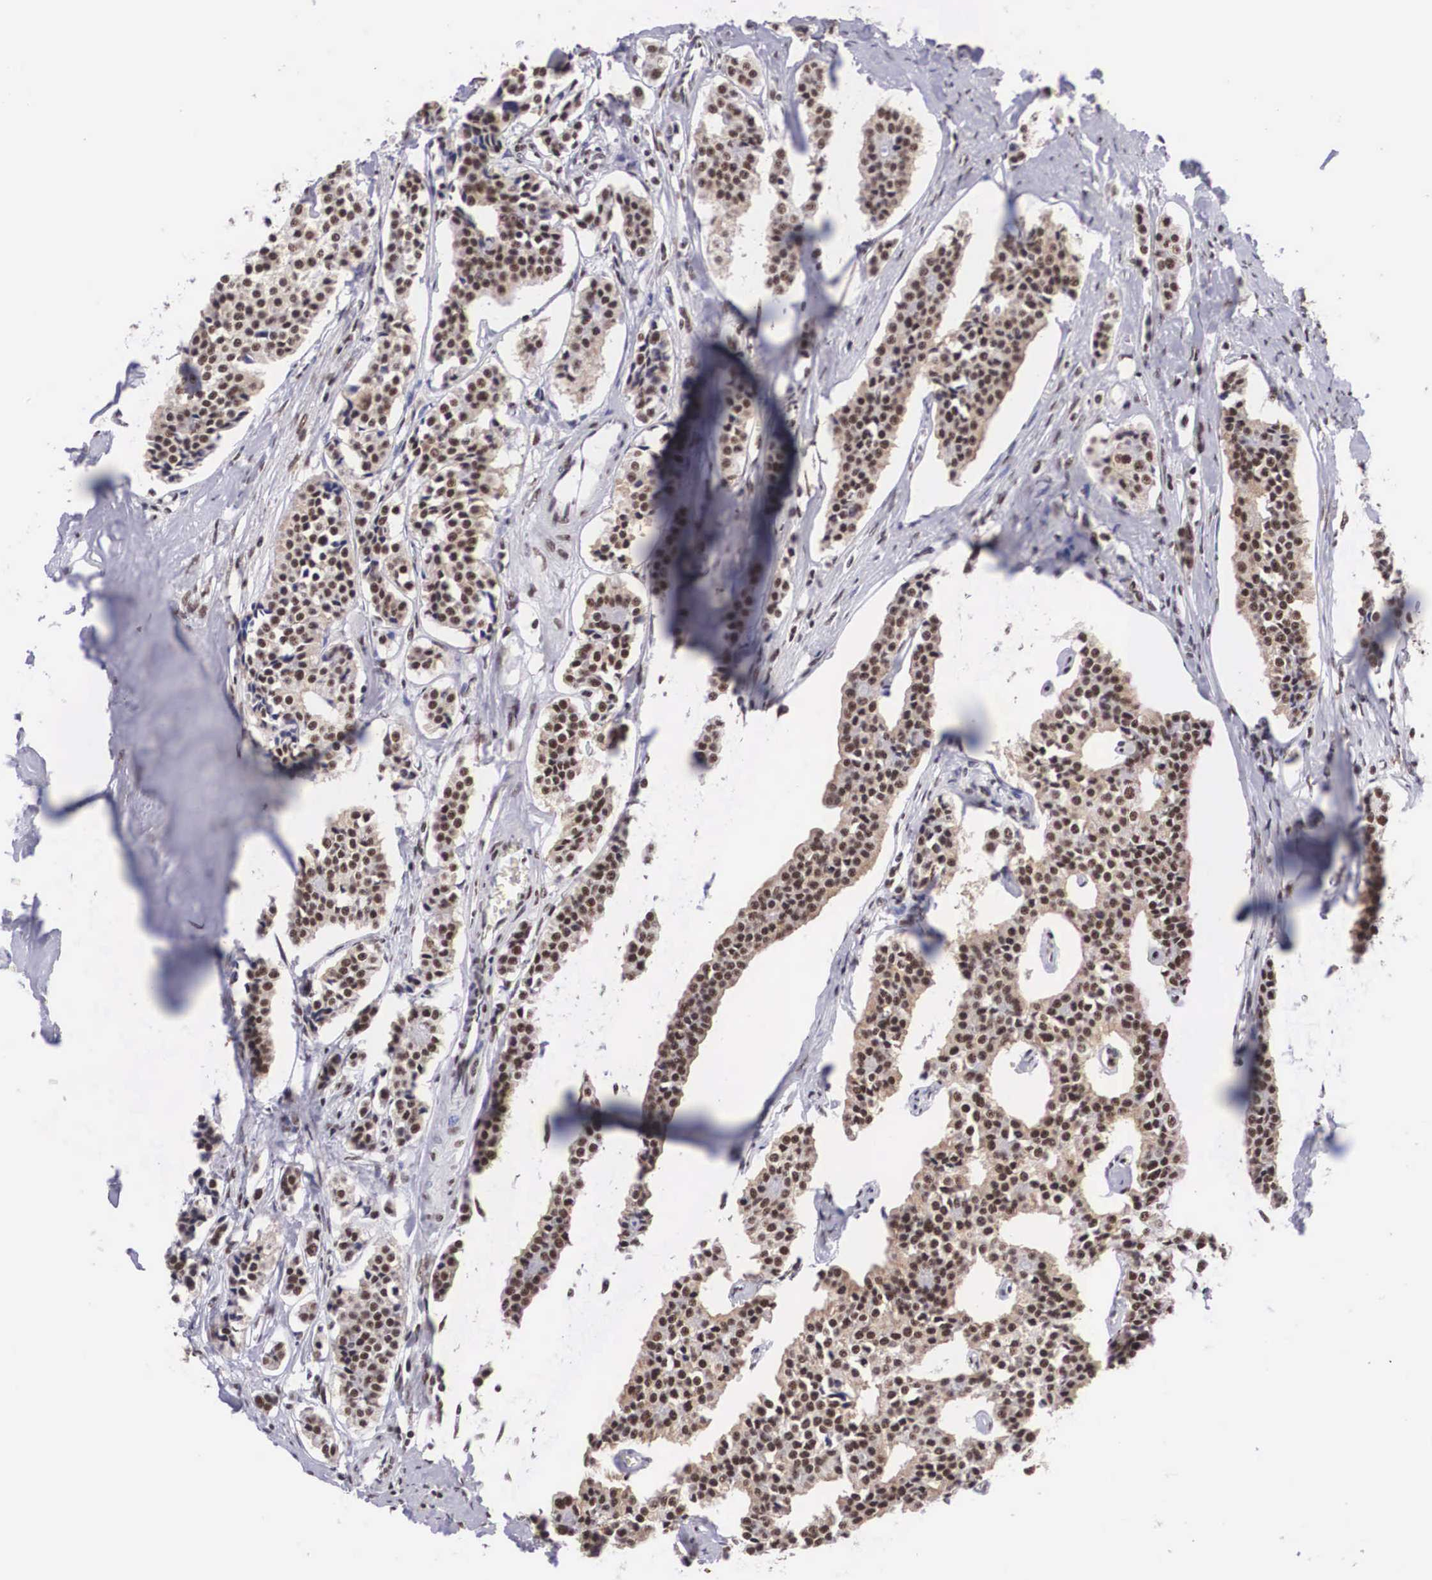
{"staining": {"intensity": "moderate", "quantity": ">75%", "location": "nuclear"}, "tissue": "carcinoid", "cell_type": "Tumor cells", "image_type": "cancer", "snomed": [{"axis": "morphology", "description": "Carcinoid, malignant, NOS"}, {"axis": "topography", "description": "Small intestine"}], "caption": "DAB (3,3'-diaminobenzidine) immunohistochemical staining of human carcinoid demonstrates moderate nuclear protein staining in about >75% of tumor cells.", "gene": "SF3A1", "patient": {"sex": "male", "age": 63}}